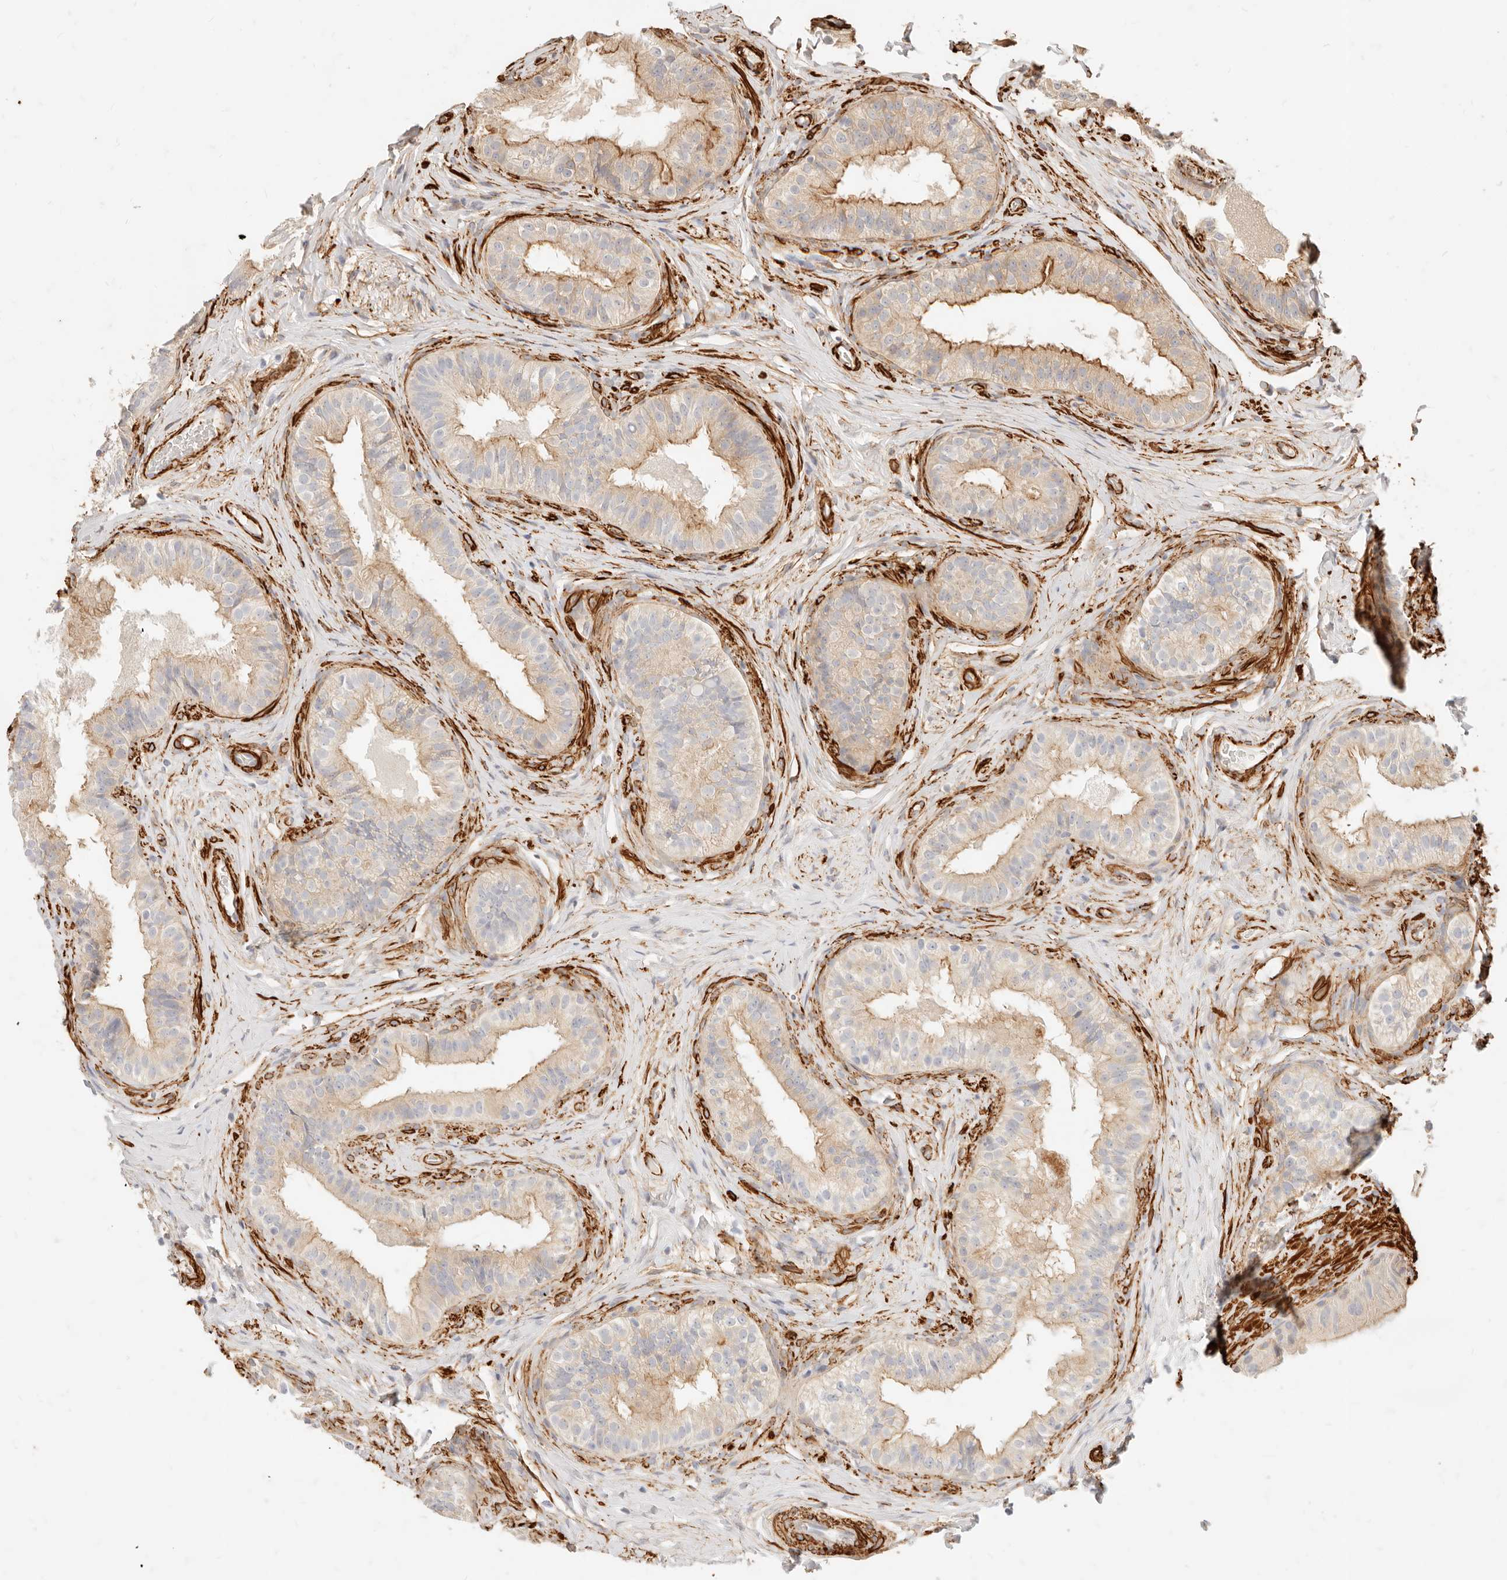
{"staining": {"intensity": "moderate", "quantity": "<25%", "location": "cytoplasmic/membranous"}, "tissue": "epididymis", "cell_type": "Glandular cells", "image_type": "normal", "snomed": [{"axis": "morphology", "description": "Normal tissue, NOS"}, {"axis": "topography", "description": "Epididymis"}], "caption": "The histopathology image demonstrates immunohistochemical staining of normal epididymis. There is moderate cytoplasmic/membranous positivity is appreciated in approximately <25% of glandular cells.", "gene": "TMTC2", "patient": {"sex": "male", "age": 49}}